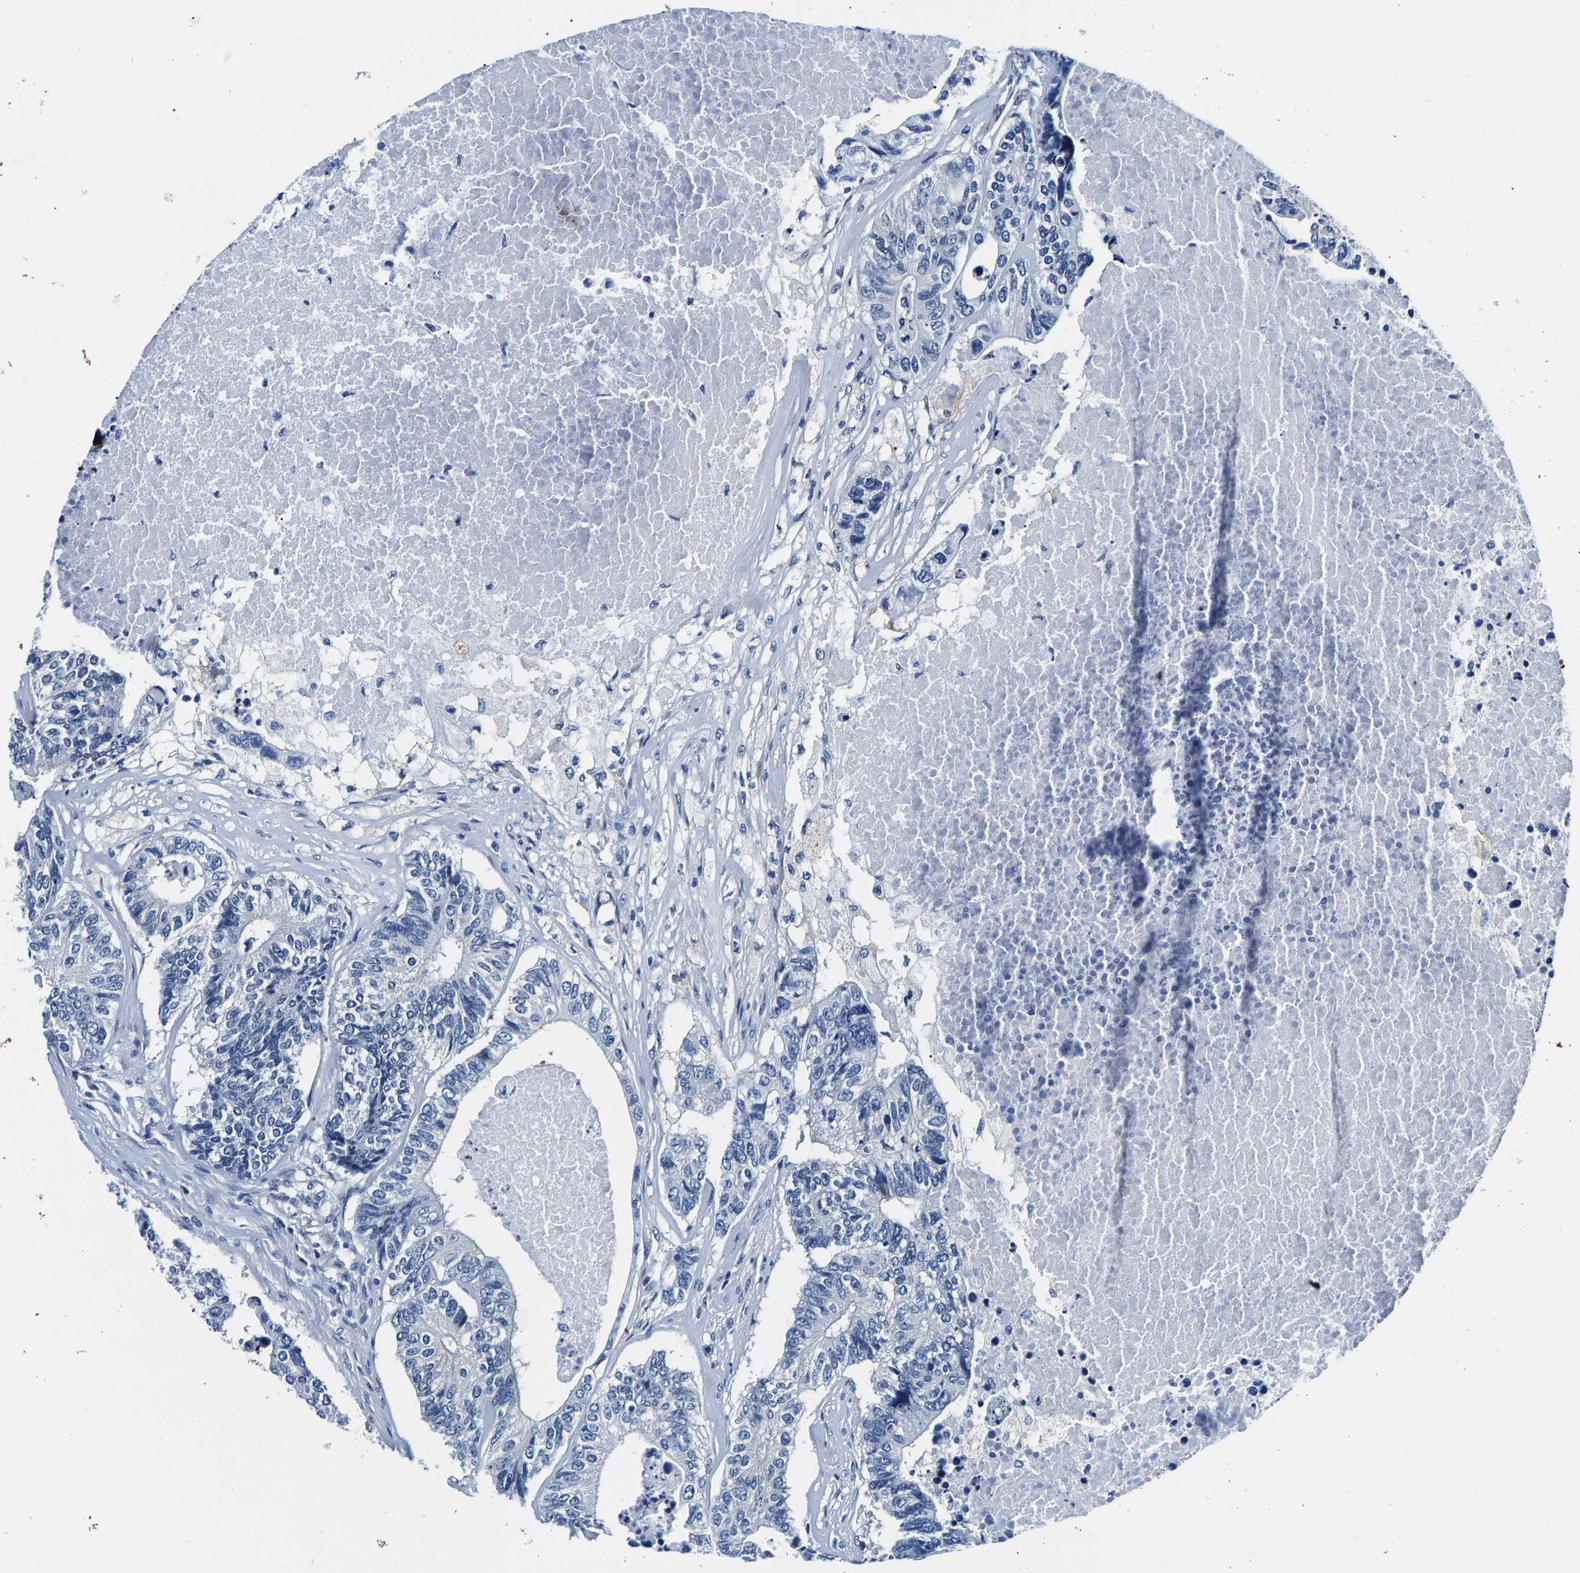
{"staining": {"intensity": "negative", "quantity": "none", "location": "none"}, "tissue": "colorectal cancer", "cell_type": "Tumor cells", "image_type": "cancer", "snomed": [{"axis": "morphology", "description": "Adenocarcinoma, NOS"}, {"axis": "topography", "description": "Colon"}], "caption": "A high-resolution histopathology image shows immunohistochemistry (IHC) staining of colorectal cancer, which demonstrates no significant positivity in tumor cells.", "gene": "ACO1", "patient": {"sex": "female", "age": 67}}